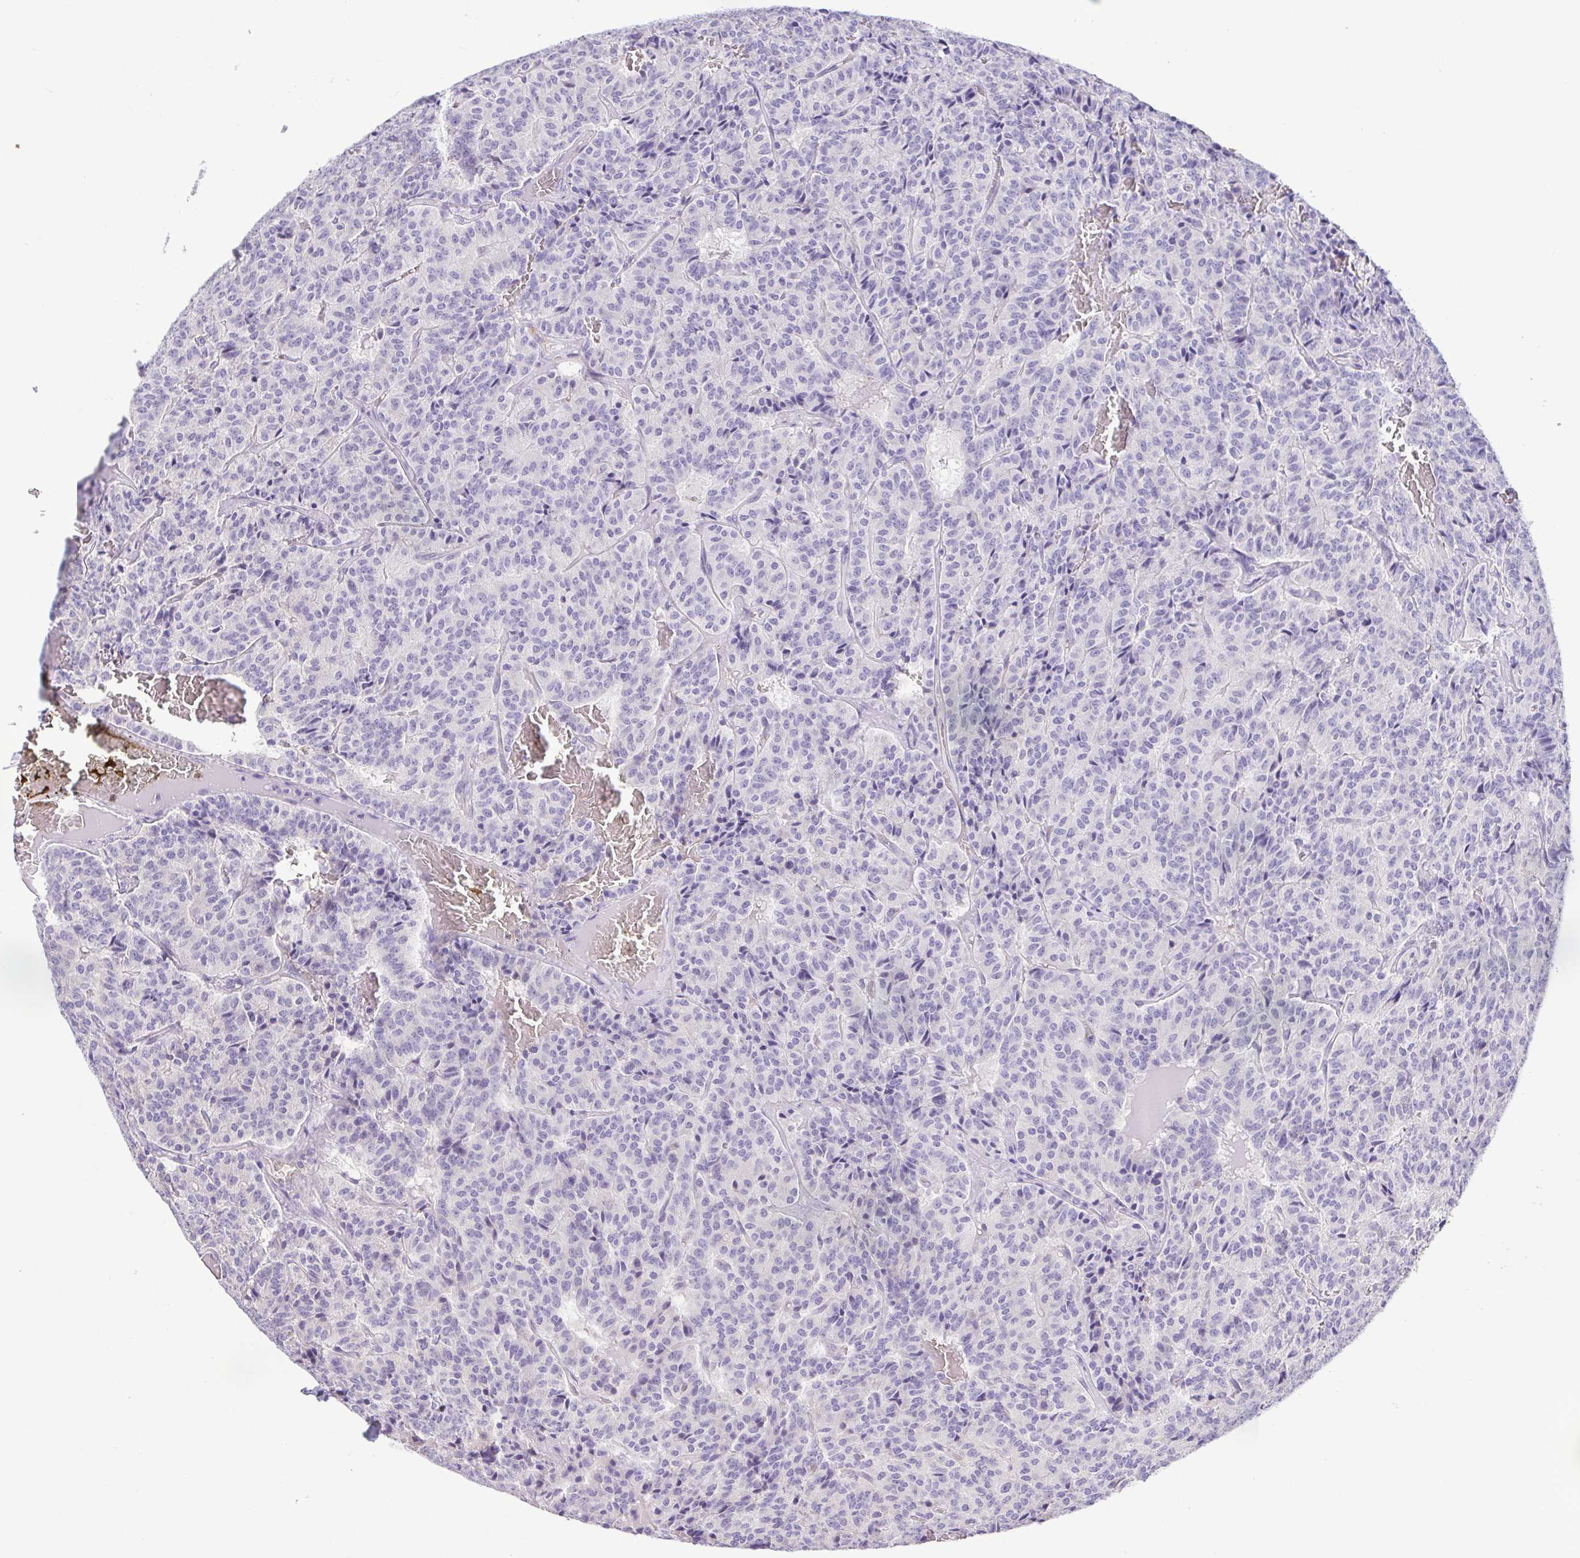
{"staining": {"intensity": "negative", "quantity": "none", "location": "none"}, "tissue": "carcinoid", "cell_type": "Tumor cells", "image_type": "cancer", "snomed": [{"axis": "morphology", "description": "Carcinoid, malignant, NOS"}, {"axis": "topography", "description": "Lung"}], "caption": "Immunohistochemistry (IHC) micrograph of neoplastic tissue: human carcinoid (malignant) stained with DAB demonstrates no significant protein positivity in tumor cells.", "gene": "EPB42", "patient": {"sex": "male", "age": 70}}